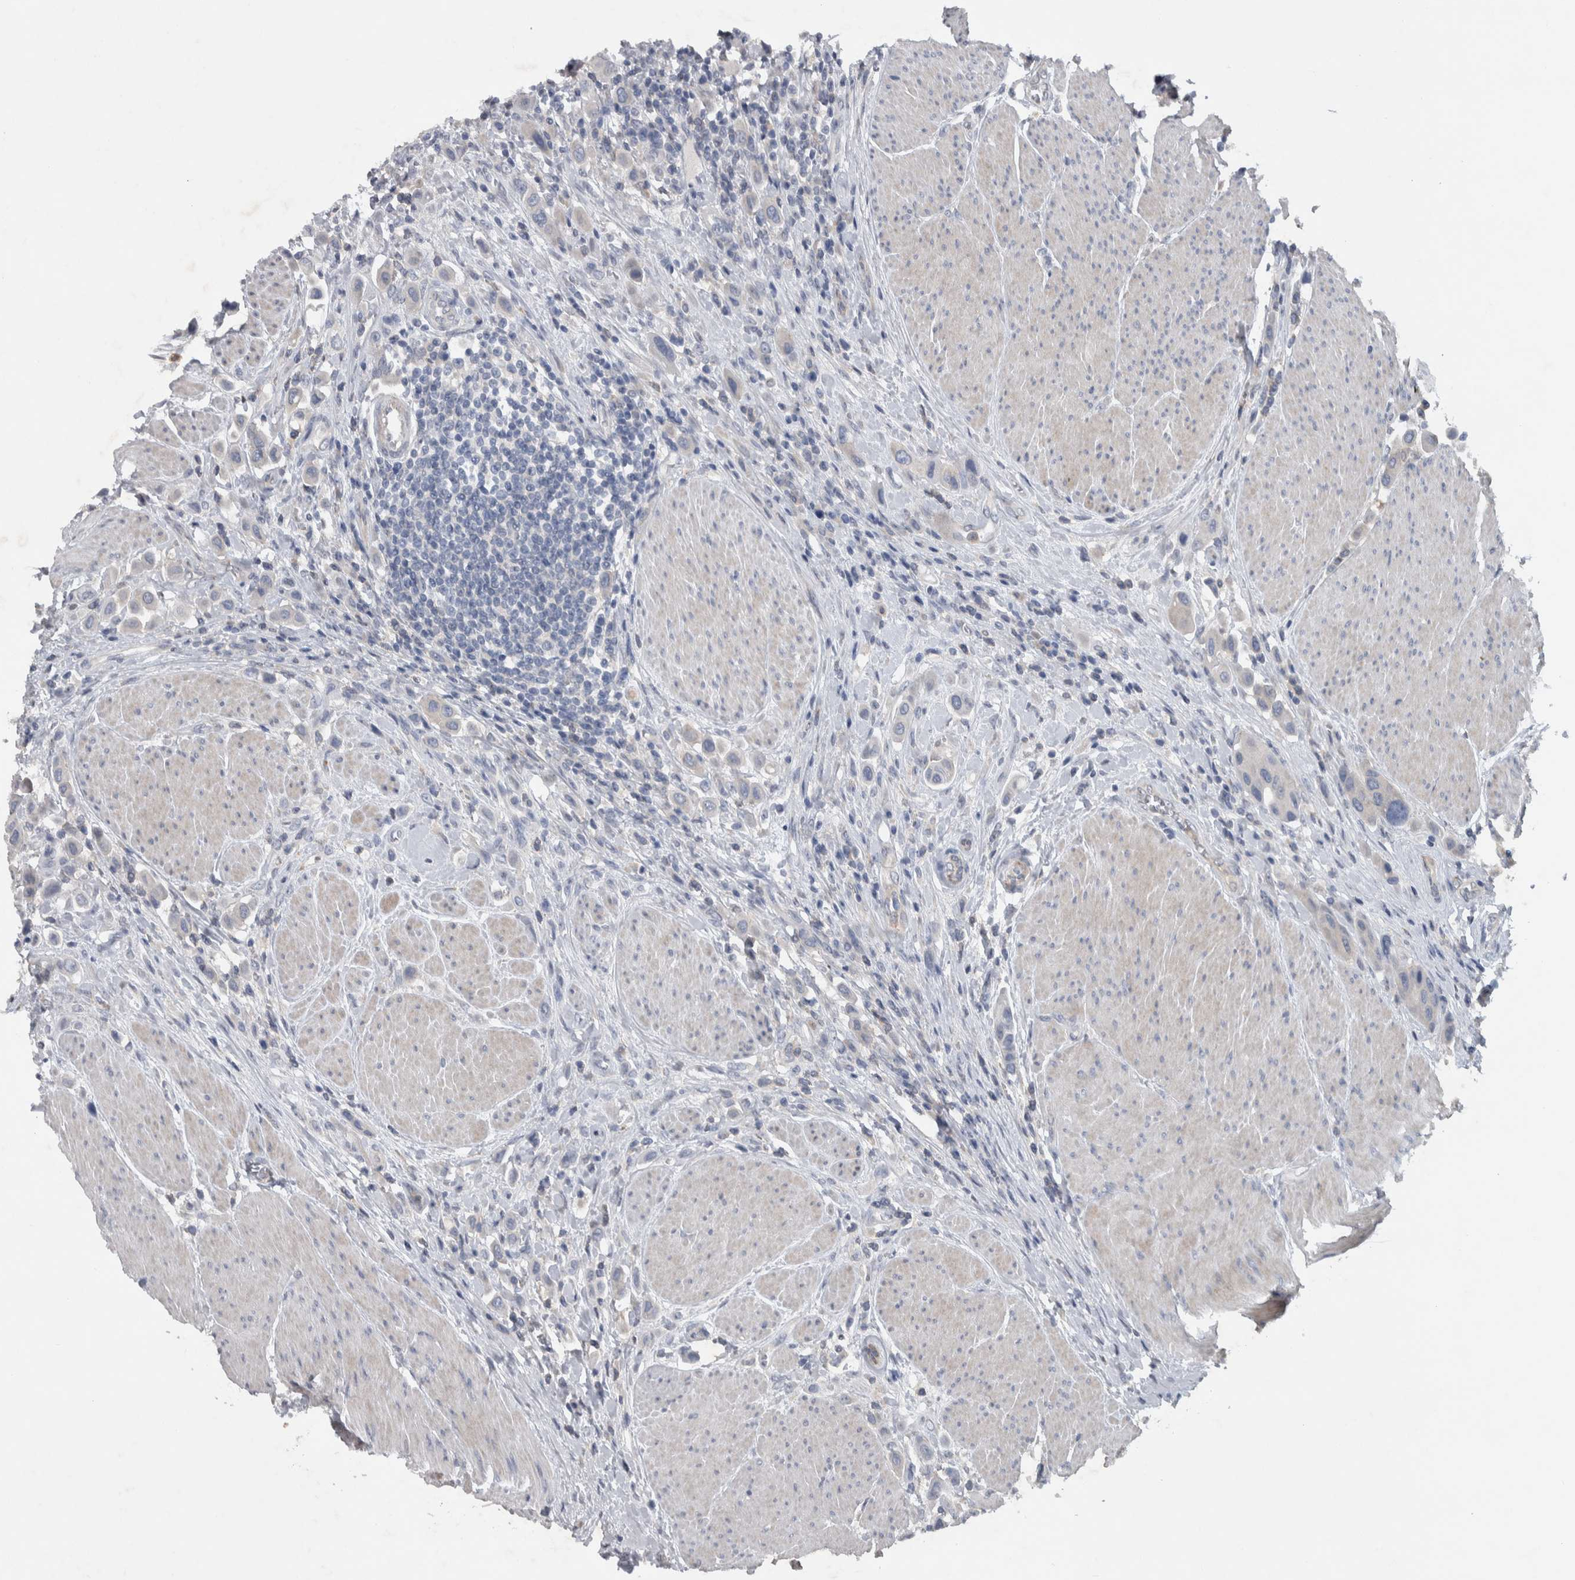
{"staining": {"intensity": "negative", "quantity": "none", "location": "none"}, "tissue": "urothelial cancer", "cell_type": "Tumor cells", "image_type": "cancer", "snomed": [{"axis": "morphology", "description": "Urothelial carcinoma, High grade"}, {"axis": "topography", "description": "Urinary bladder"}], "caption": "Human urothelial carcinoma (high-grade) stained for a protein using immunohistochemistry (IHC) displays no positivity in tumor cells.", "gene": "NT5C2", "patient": {"sex": "male", "age": 50}}